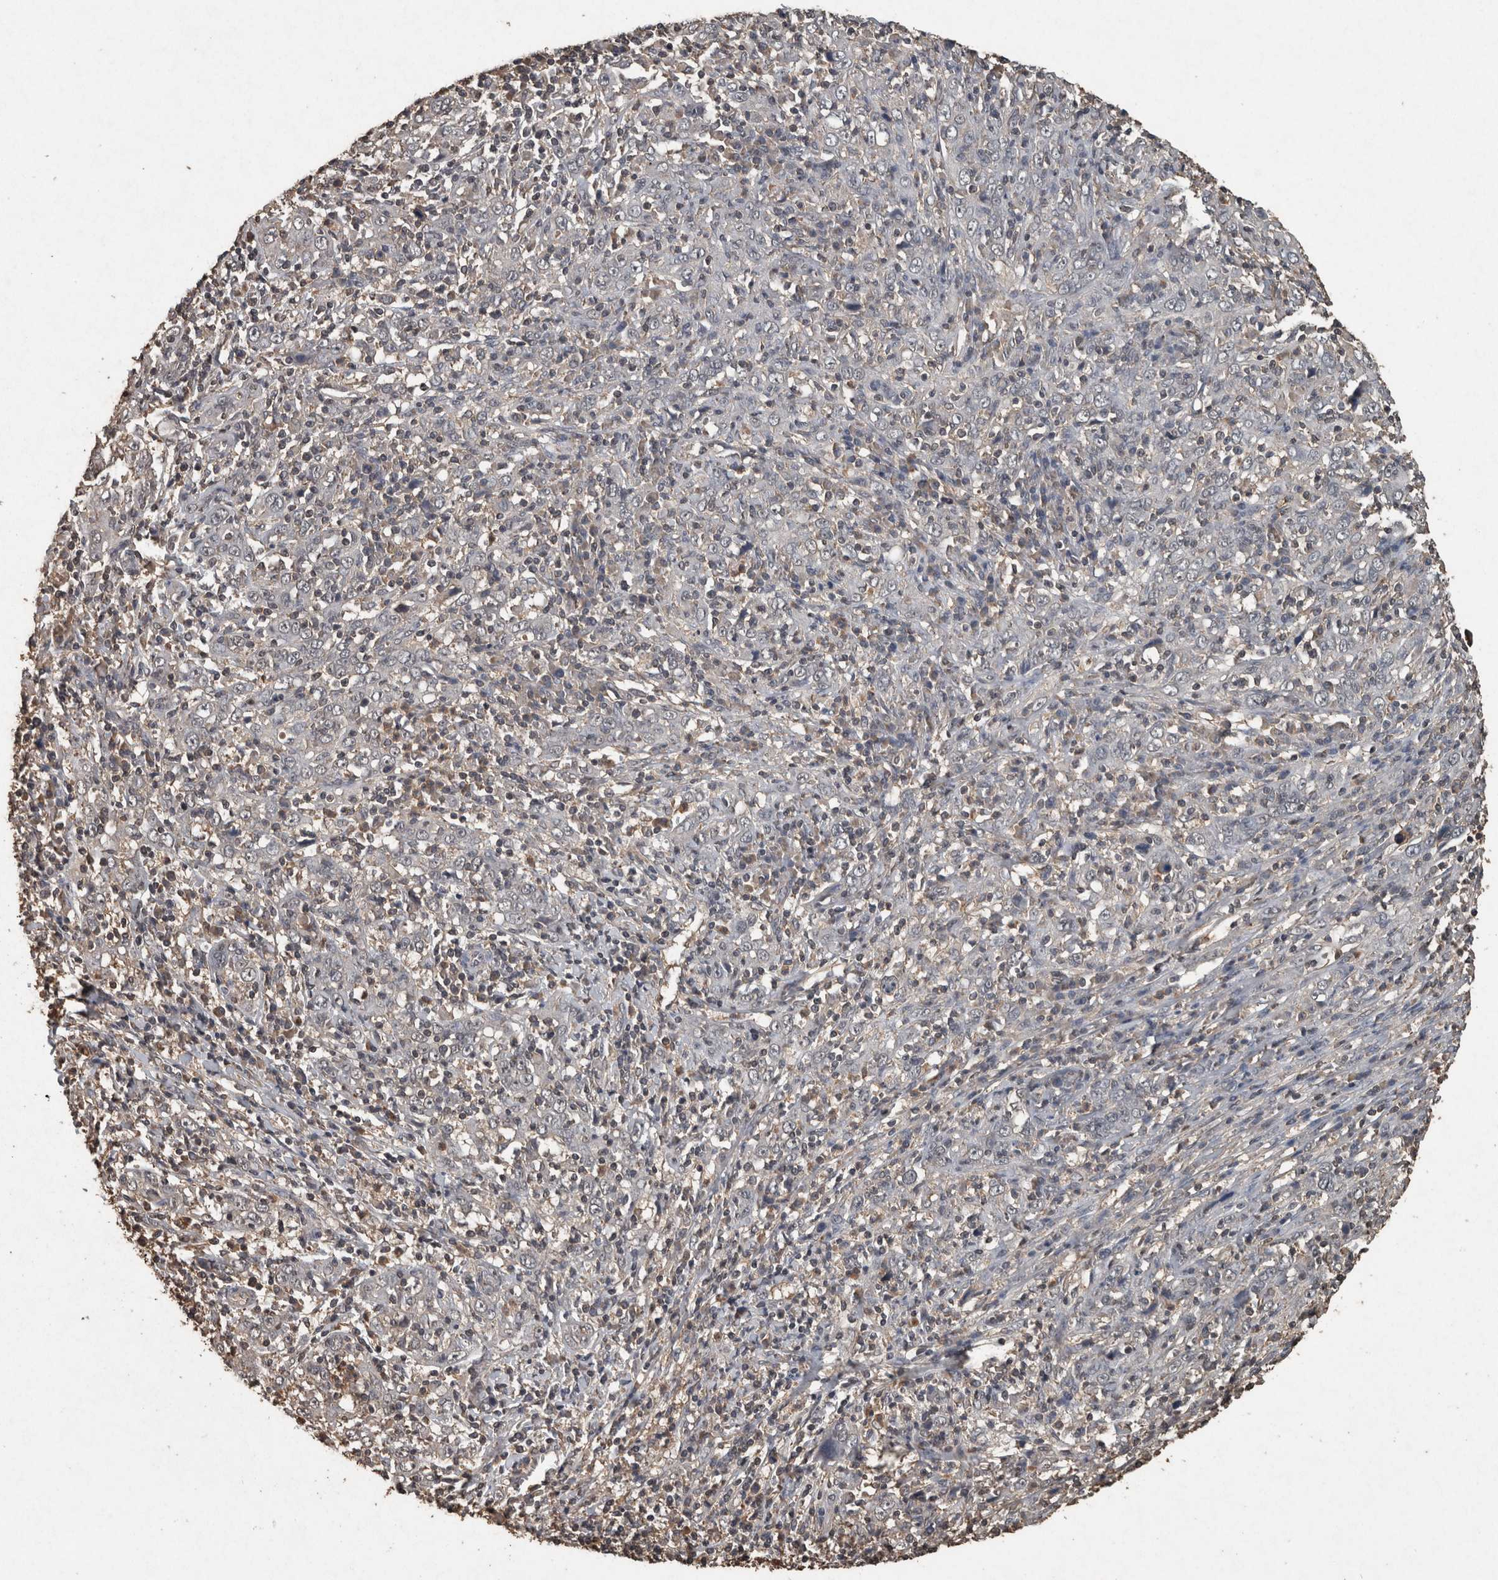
{"staining": {"intensity": "negative", "quantity": "none", "location": "none"}, "tissue": "cervical cancer", "cell_type": "Tumor cells", "image_type": "cancer", "snomed": [{"axis": "morphology", "description": "Squamous cell carcinoma, NOS"}, {"axis": "topography", "description": "Cervix"}], "caption": "High magnification brightfield microscopy of cervical cancer (squamous cell carcinoma) stained with DAB (brown) and counterstained with hematoxylin (blue): tumor cells show no significant expression.", "gene": "FGFRL1", "patient": {"sex": "female", "age": 46}}